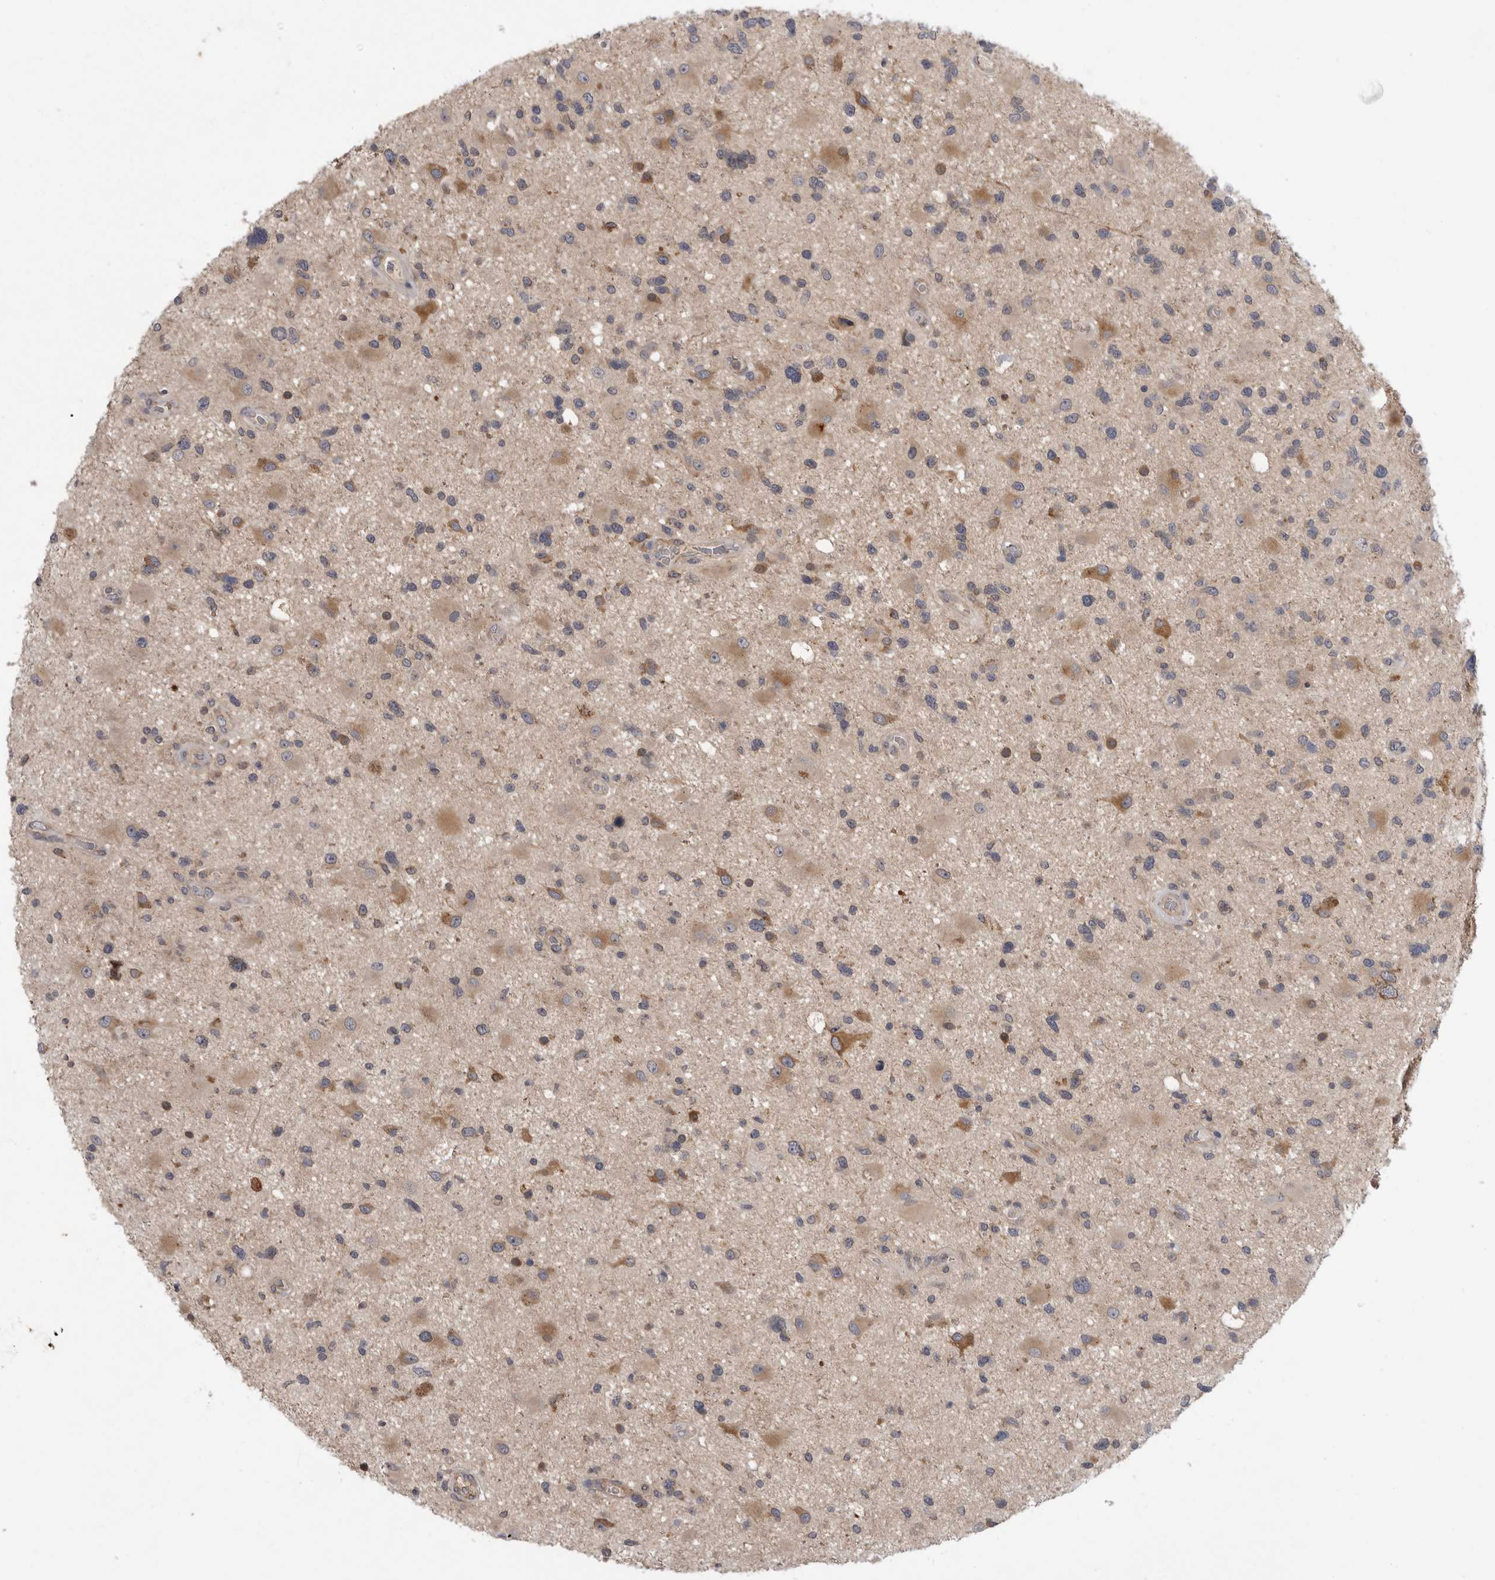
{"staining": {"intensity": "moderate", "quantity": "25%-75%", "location": "cytoplasmic/membranous"}, "tissue": "glioma", "cell_type": "Tumor cells", "image_type": "cancer", "snomed": [{"axis": "morphology", "description": "Glioma, malignant, High grade"}, {"axis": "topography", "description": "Brain"}], "caption": "Tumor cells reveal moderate cytoplasmic/membranous expression in approximately 25%-75% of cells in glioma. The protein of interest is stained brown, and the nuclei are stained in blue (DAB (3,3'-diaminobenzidine) IHC with brightfield microscopy, high magnification).", "gene": "ANKFY1", "patient": {"sex": "male", "age": 33}}